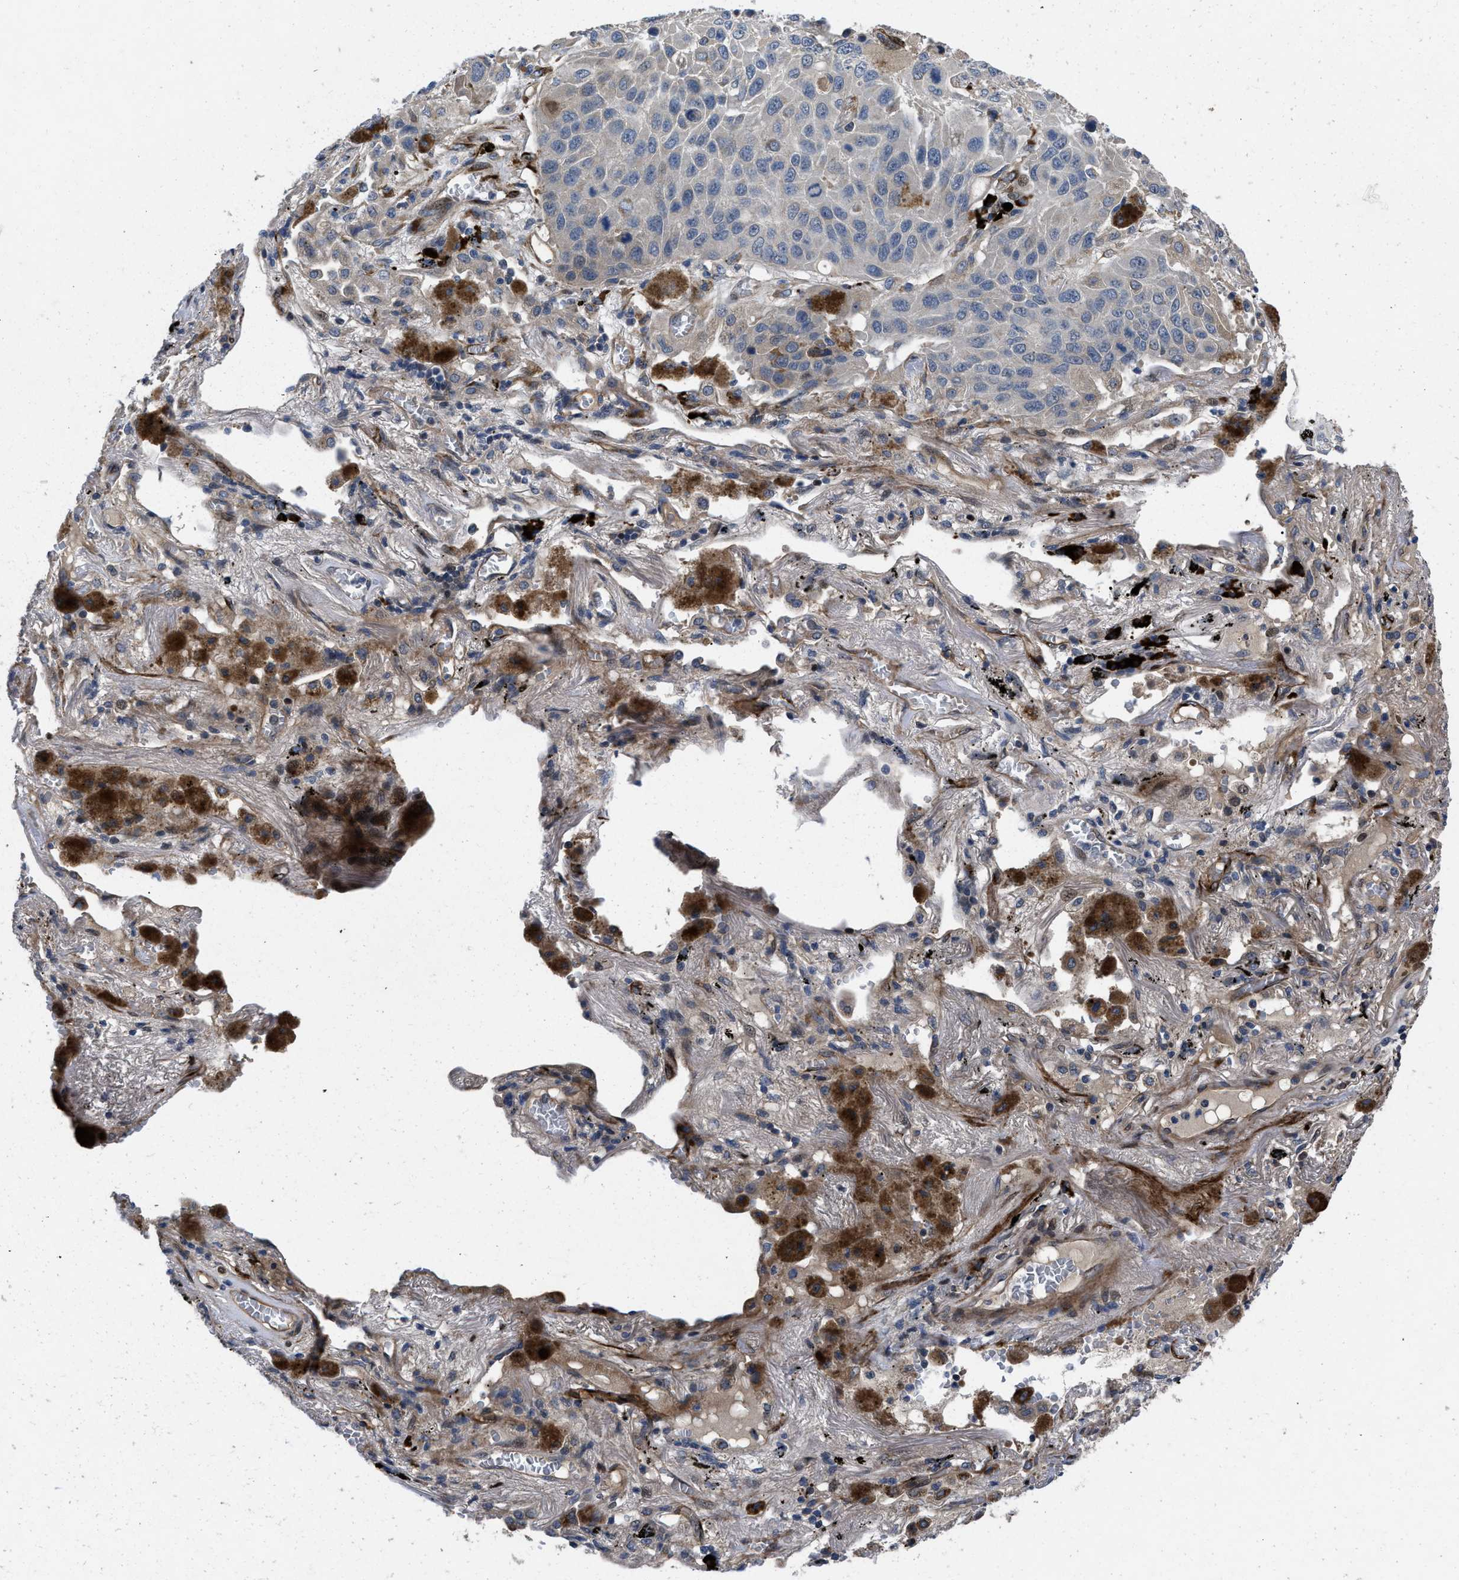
{"staining": {"intensity": "negative", "quantity": "none", "location": "none"}, "tissue": "lung cancer", "cell_type": "Tumor cells", "image_type": "cancer", "snomed": [{"axis": "morphology", "description": "Squamous cell carcinoma, NOS"}, {"axis": "topography", "description": "Lung"}], "caption": "This is an immunohistochemistry micrograph of squamous cell carcinoma (lung). There is no expression in tumor cells.", "gene": "HSPA12B", "patient": {"sex": "male", "age": 57}}